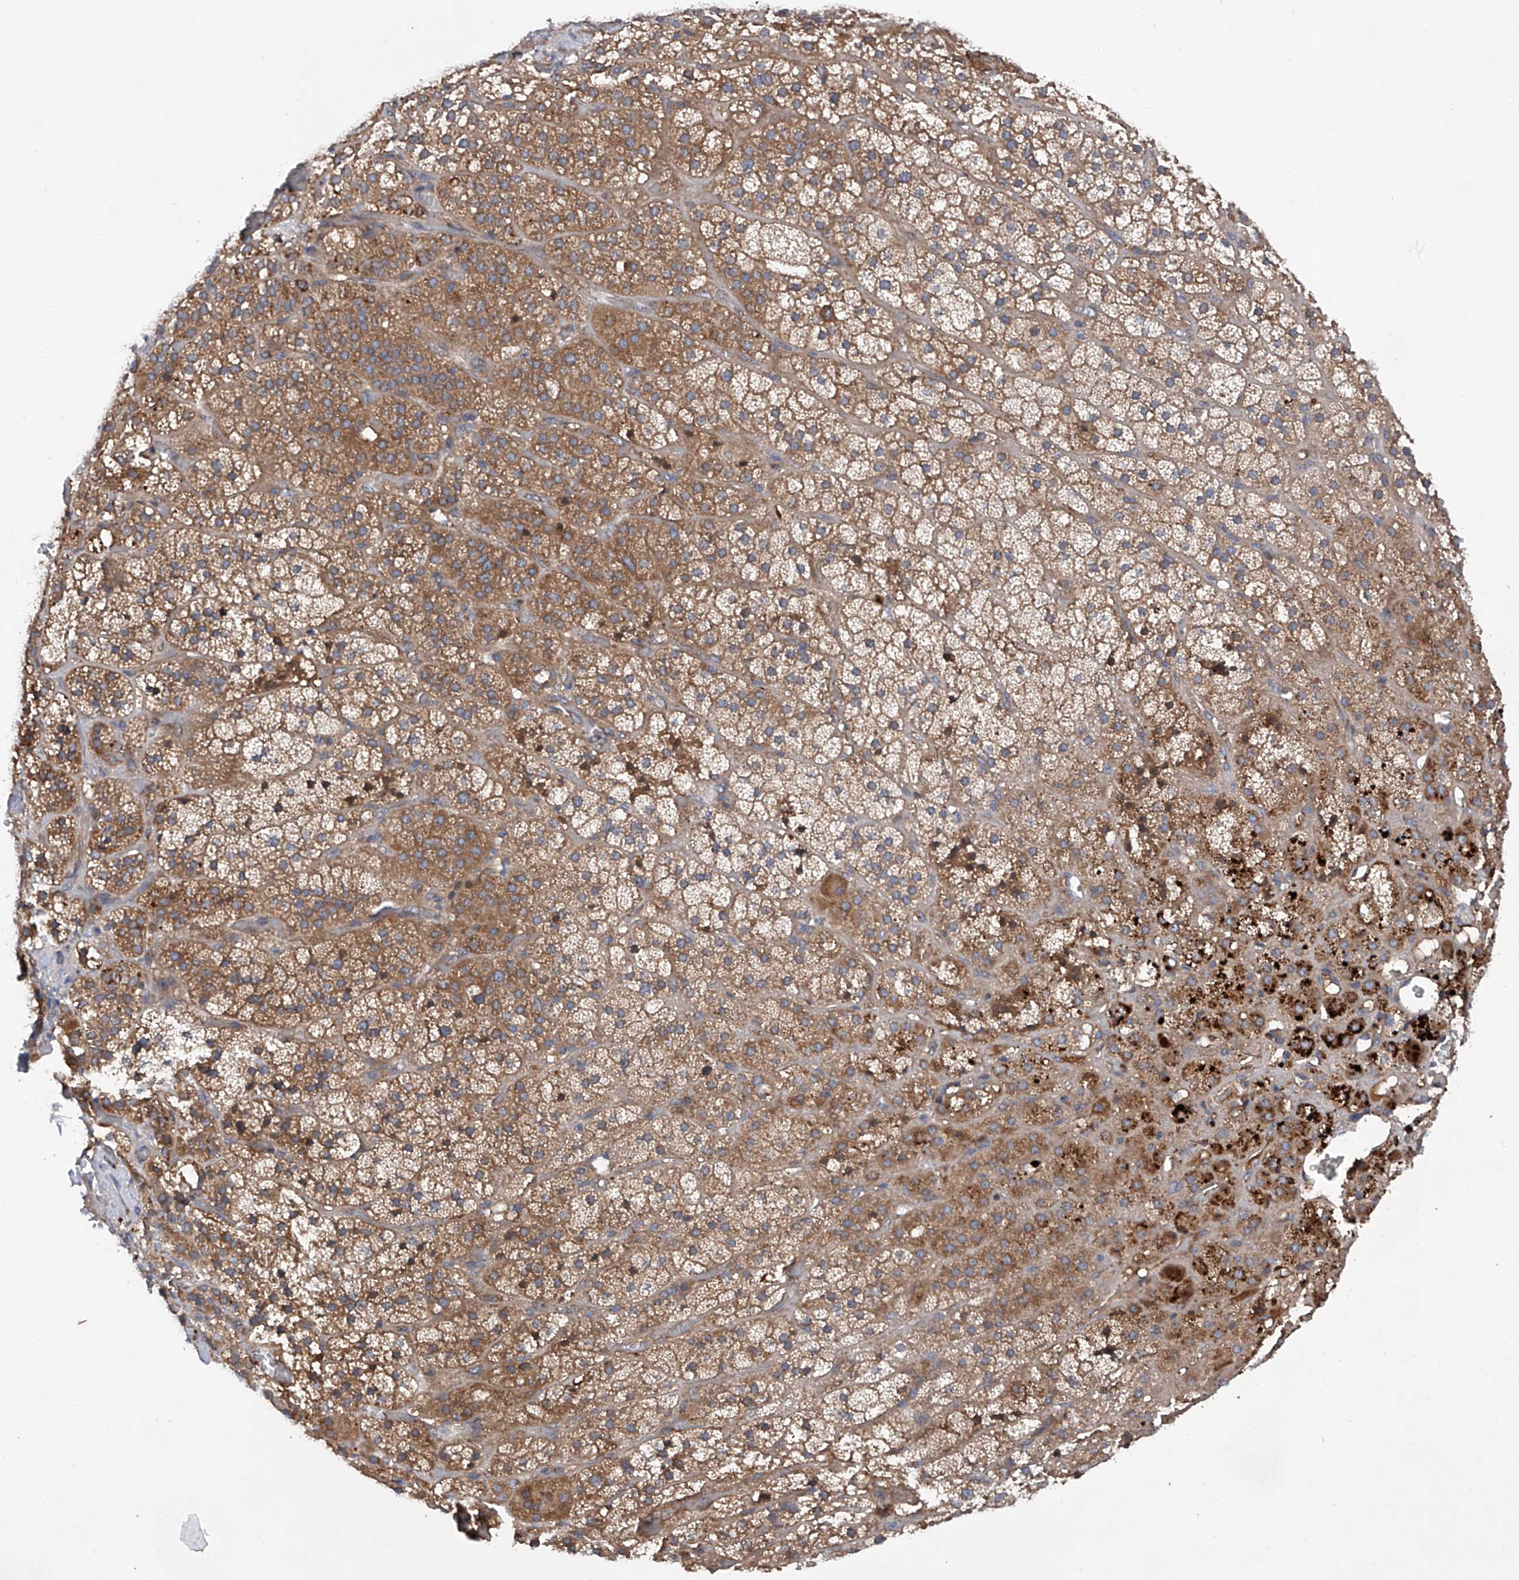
{"staining": {"intensity": "moderate", "quantity": ">75%", "location": "cytoplasmic/membranous"}, "tissue": "adrenal gland", "cell_type": "Glandular cells", "image_type": "normal", "snomed": [{"axis": "morphology", "description": "Normal tissue, NOS"}, {"axis": "topography", "description": "Adrenal gland"}], "caption": "Immunohistochemical staining of unremarkable human adrenal gland displays medium levels of moderate cytoplasmic/membranous expression in approximately >75% of glandular cells.", "gene": "ASCC3", "patient": {"sex": "male", "age": 57}}